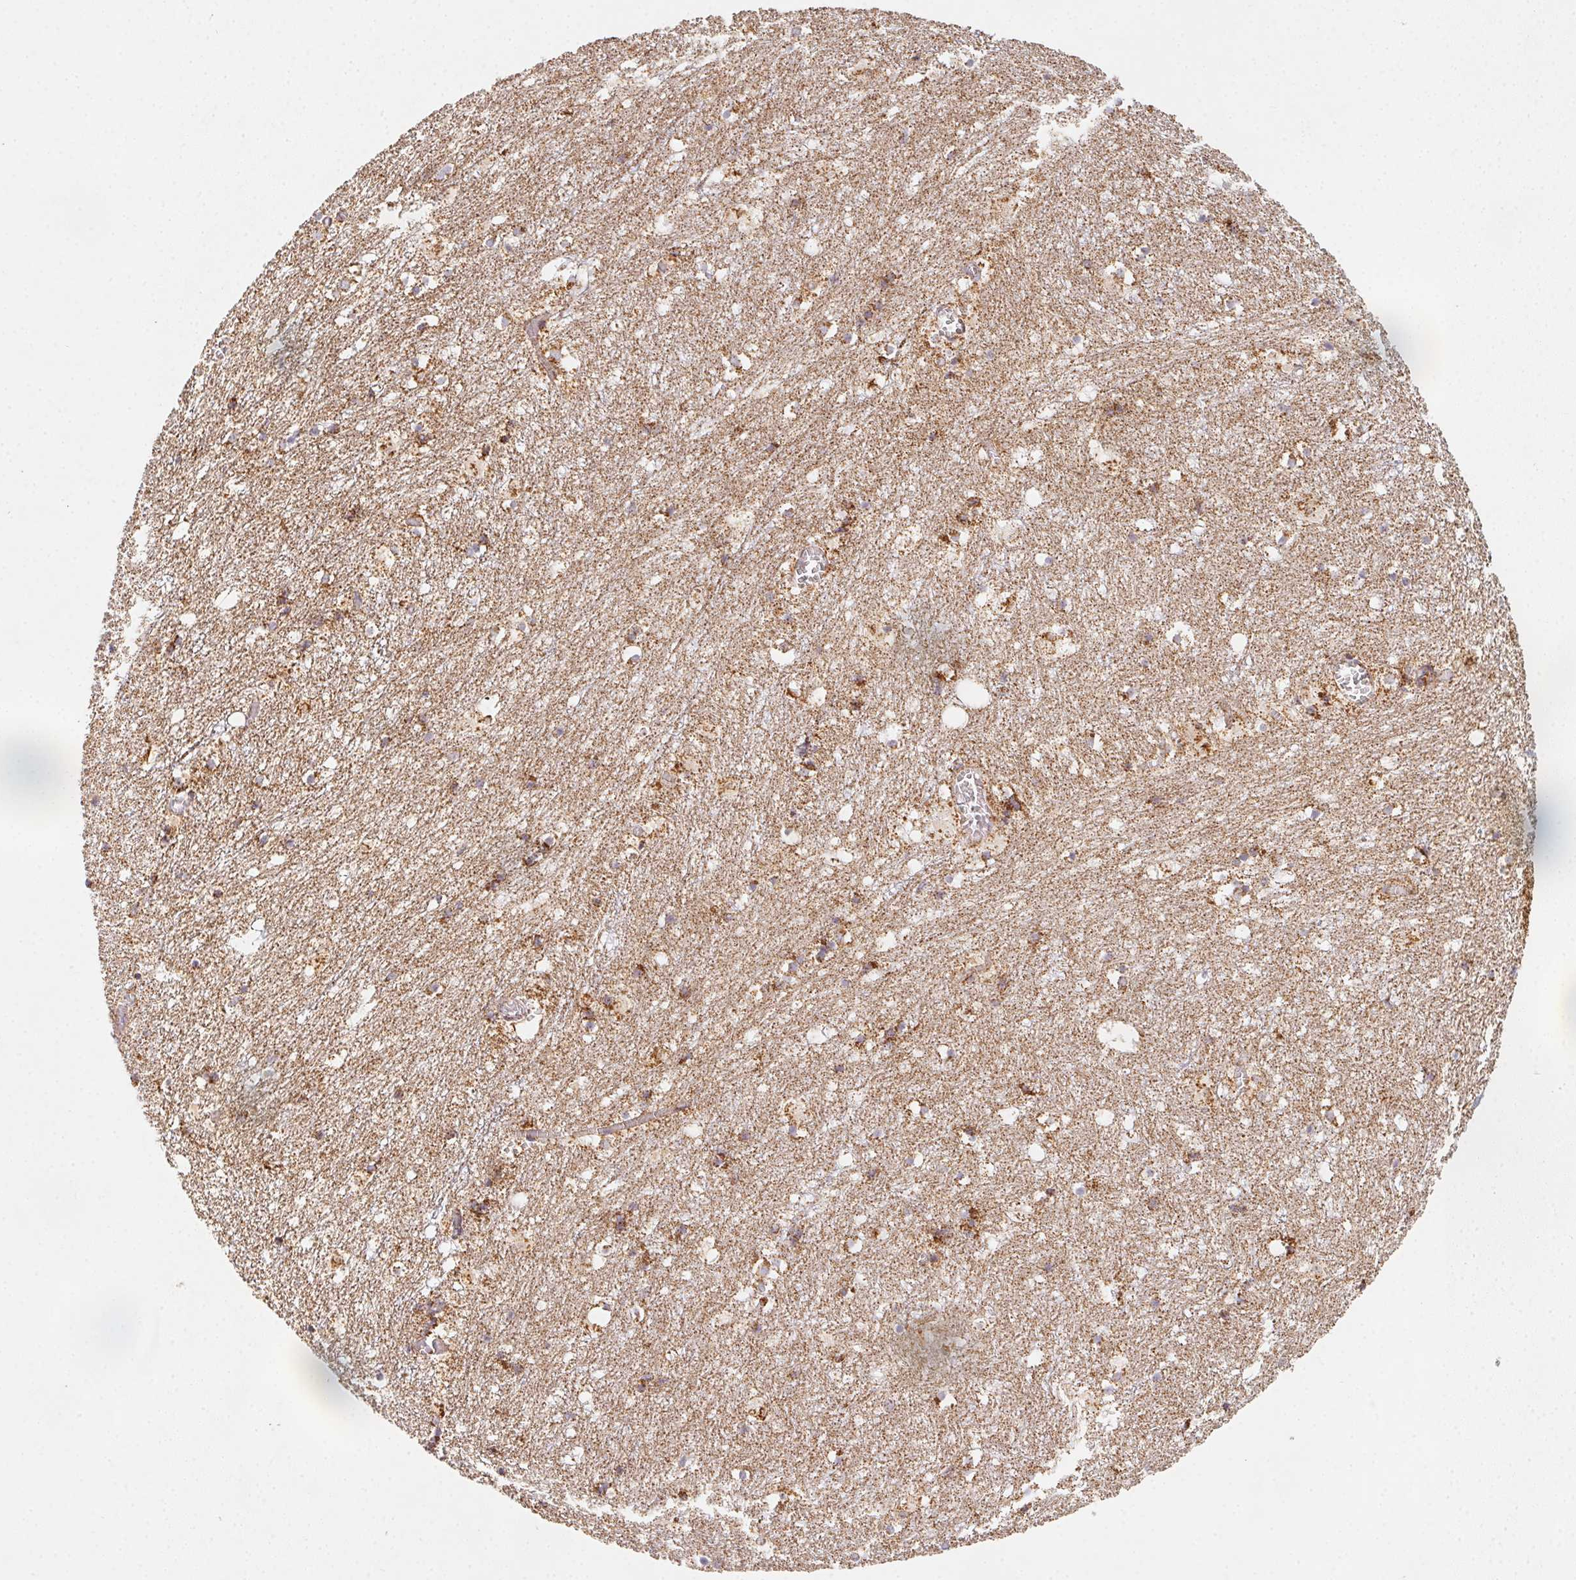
{"staining": {"intensity": "strong", "quantity": "25%-75%", "location": "cytoplasmic/membranous"}, "tissue": "hippocampus", "cell_type": "Glial cells", "image_type": "normal", "snomed": [{"axis": "morphology", "description": "Normal tissue, NOS"}, {"axis": "topography", "description": "Hippocampus"}], "caption": "High-magnification brightfield microscopy of benign hippocampus stained with DAB (3,3'-diaminobenzidine) (brown) and counterstained with hematoxylin (blue). glial cells exhibit strong cytoplasmic/membranous expression is appreciated in about25%-75% of cells.", "gene": "NDUFS6", "patient": {"sex": "female", "age": 52}}